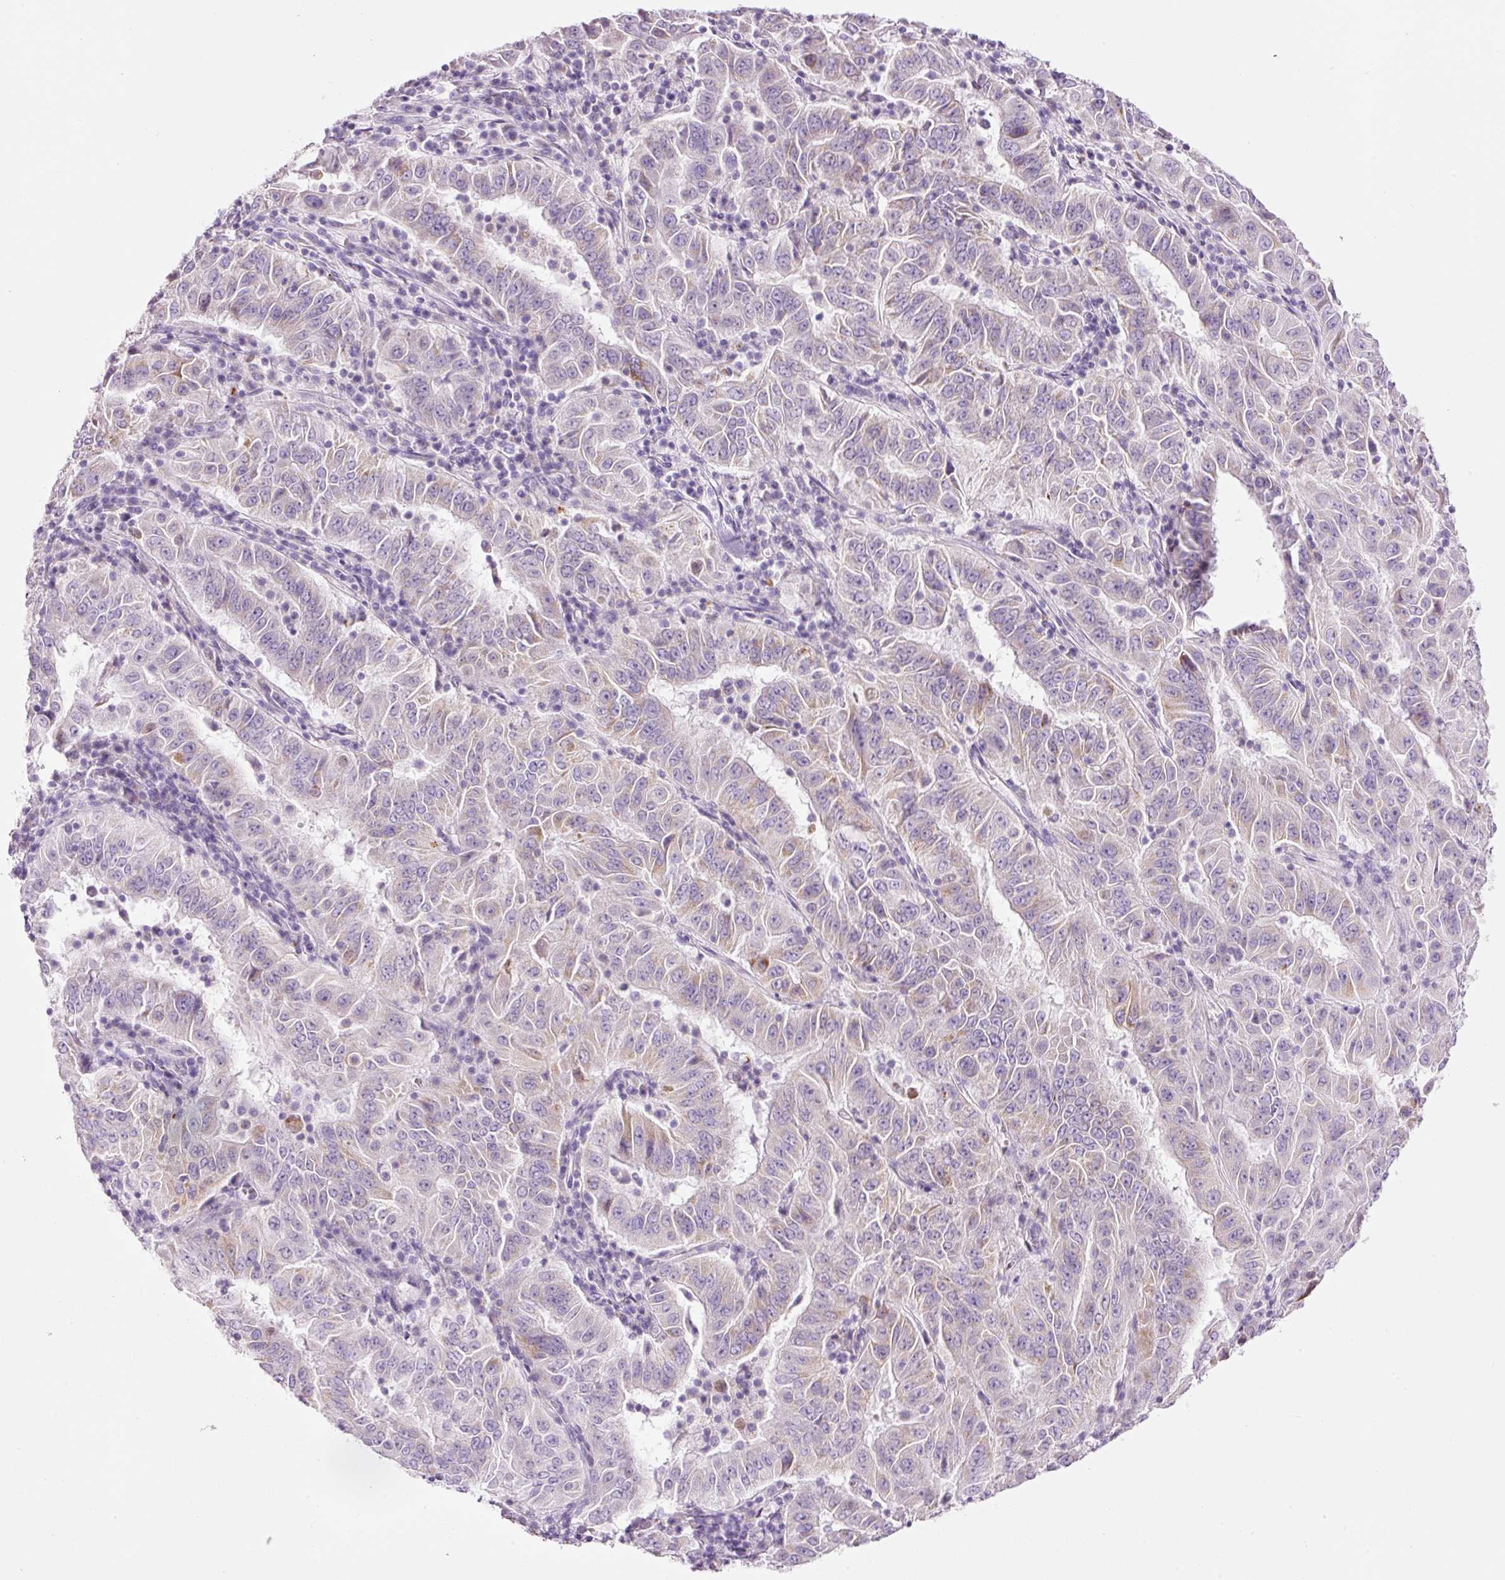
{"staining": {"intensity": "weak", "quantity": "25%-75%", "location": "cytoplasmic/membranous"}, "tissue": "pancreatic cancer", "cell_type": "Tumor cells", "image_type": "cancer", "snomed": [{"axis": "morphology", "description": "Adenocarcinoma, NOS"}, {"axis": "topography", "description": "Pancreas"}], "caption": "Protein staining of pancreatic cancer tissue displays weak cytoplasmic/membranous staining in approximately 25%-75% of tumor cells.", "gene": "CARD16", "patient": {"sex": "male", "age": 63}}